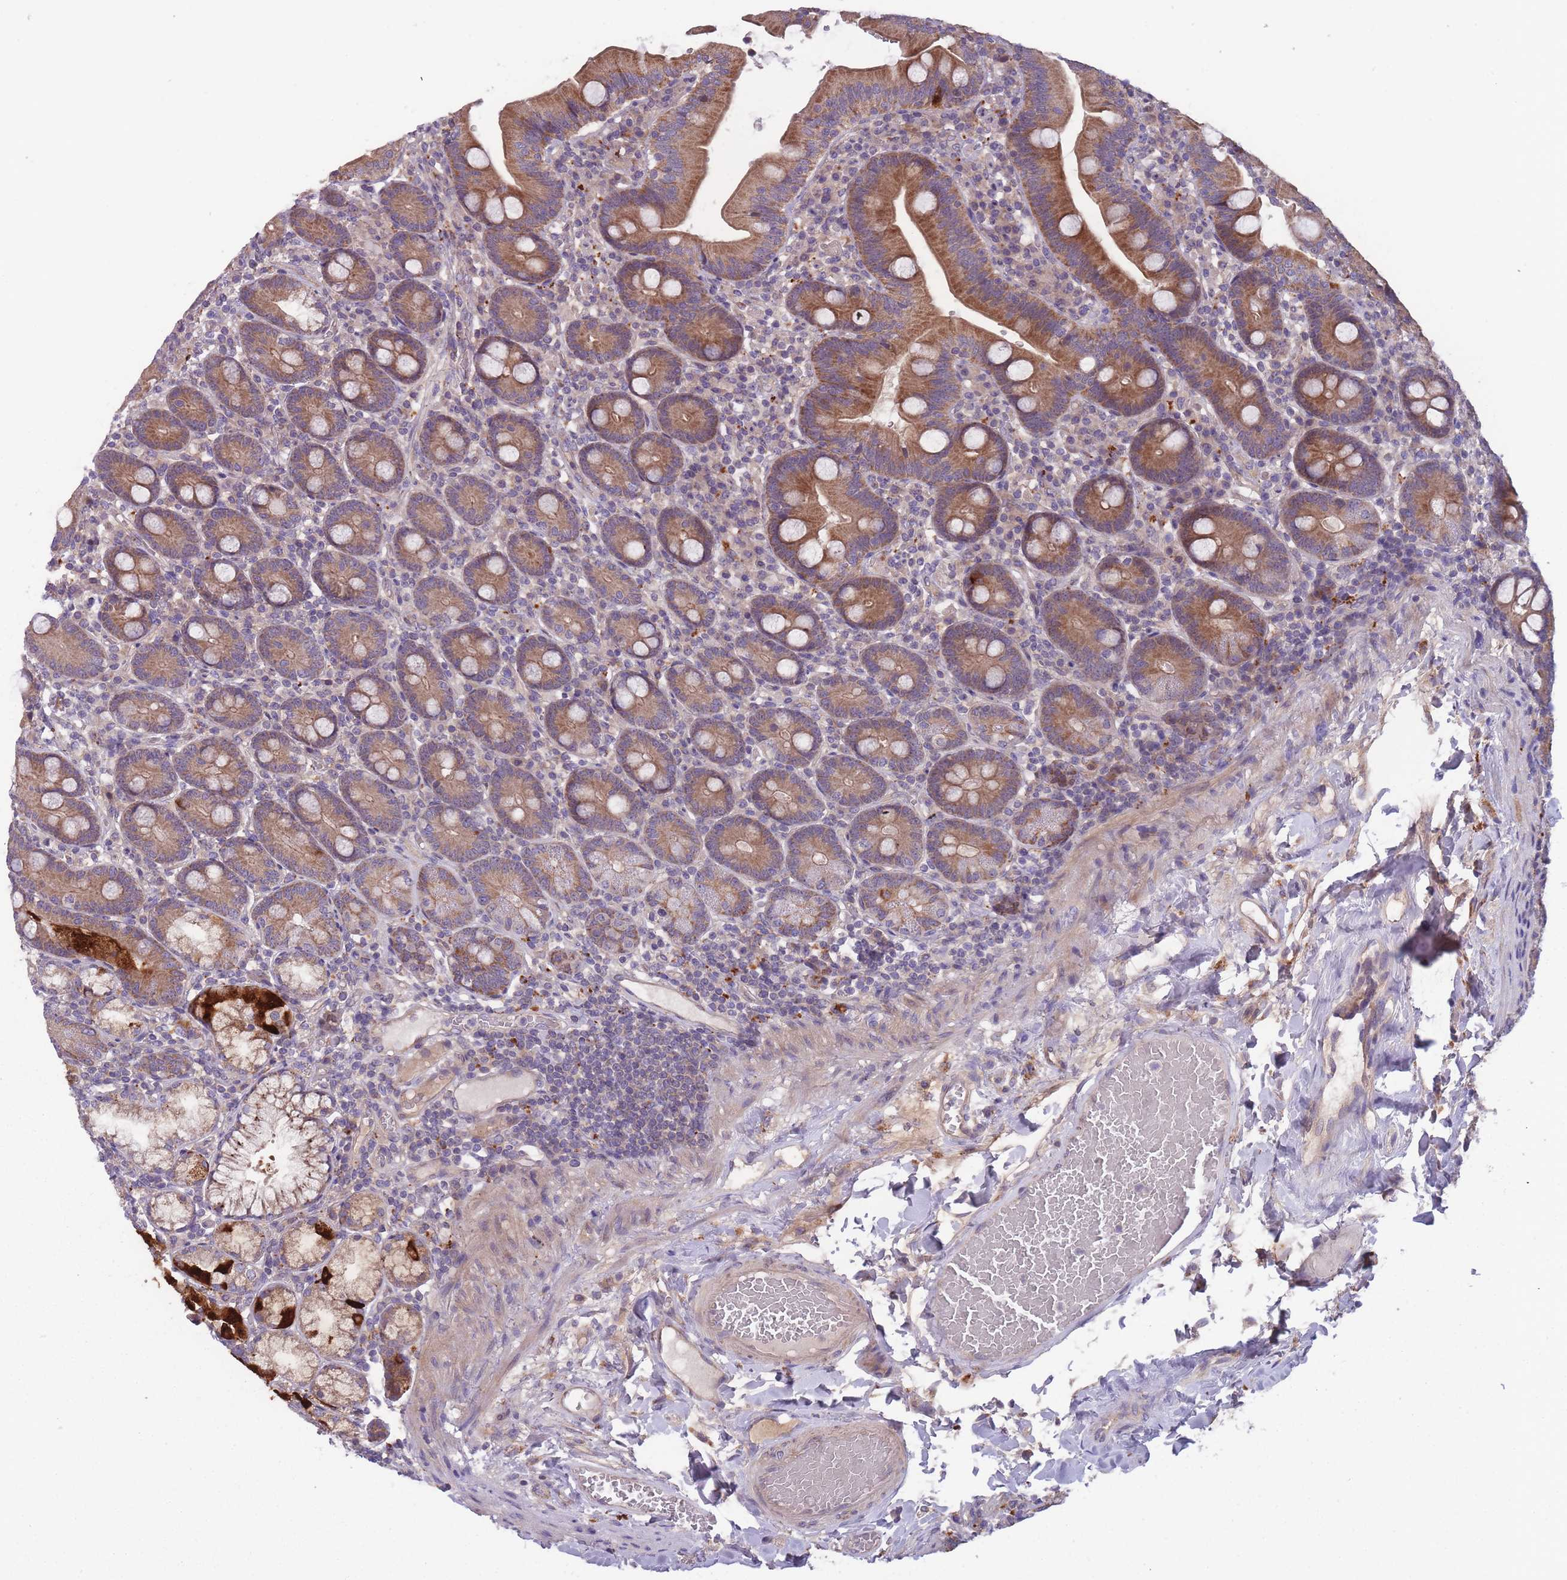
{"staining": {"intensity": "strong", "quantity": "25%-75%", "location": "cytoplasmic/membranous"}, "tissue": "duodenum", "cell_type": "Glandular cells", "image_type": "normal", "snomed": [{"axis": "morphology", "description": "Normal tissue, NOS"}, {"axis": "topography", "description": "Duodenum"}], "caption": "An image of human duodenum stained for a protein demonstrates strong cytoplasmic/membranous brown staining in glandular cells.", "gene": "ITPKC", "patient": {"sex": "female", "age": 67}}